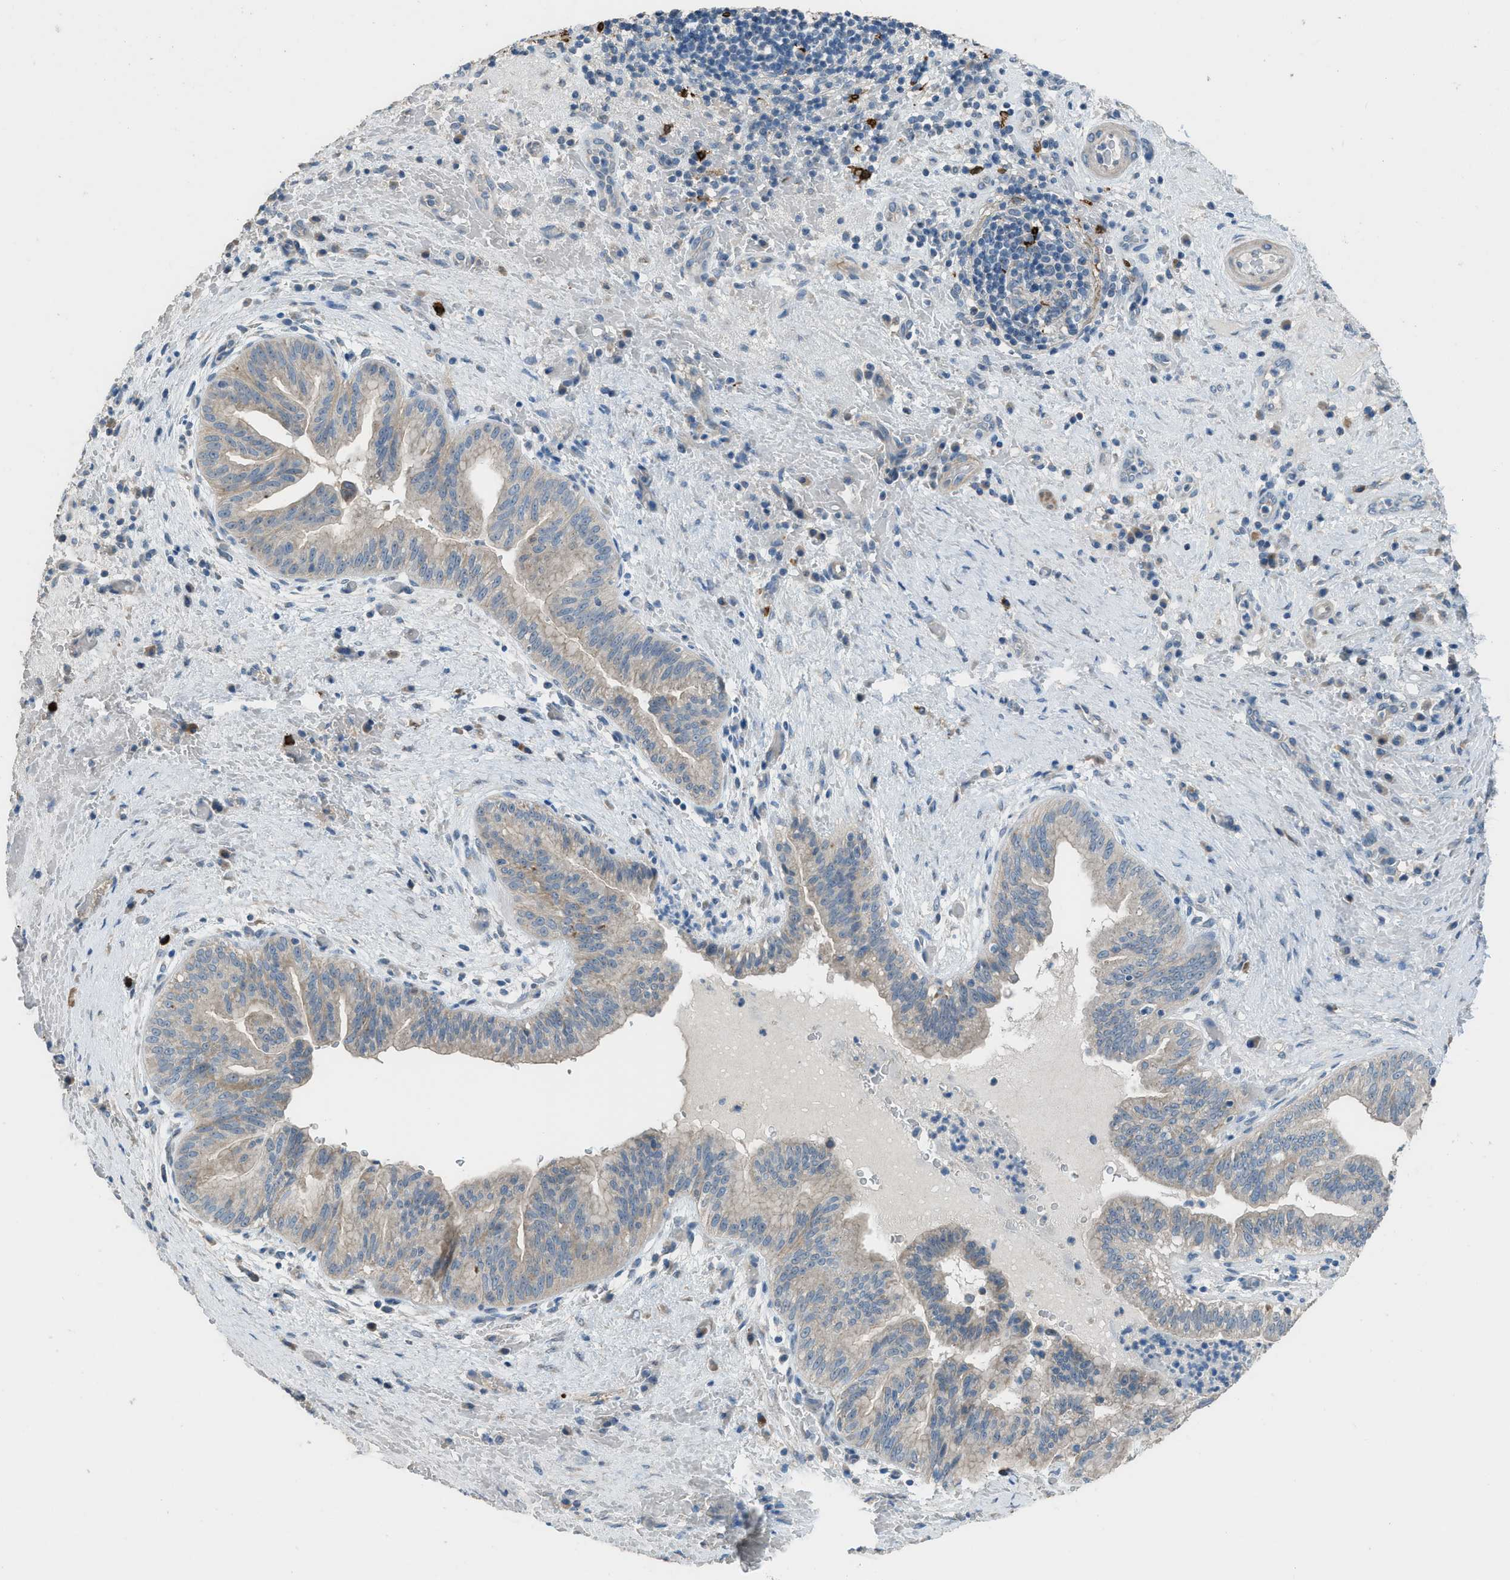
{"staining": {"intensity": "weak", "quantity": ">75%", "location": "cytoplasmic/membranous"}, "tissue": "liver cancer", "cell_type": "Tumor cells", "image_type": "cancer", "snomed": [{"axis": "morphology", "description": "Cholangiocarcinoma"}, {"axis": "topography", "description": "Liver"}], "caption": "Liver cancer (cholangiocarcinoma) was stained to show a protein in brown. There is low levels of weak cytoplasmic/membranous expression in approximately >75% of tumor cells. The protein of interest is stained brown, and the nuclei are stained in blue (DAB (3,3'-diaminobenzidine) IHC with brightfield microscopy, high magnification).", "gene": "TIMD4", "patient": {"sex": "female", "age": 38}}